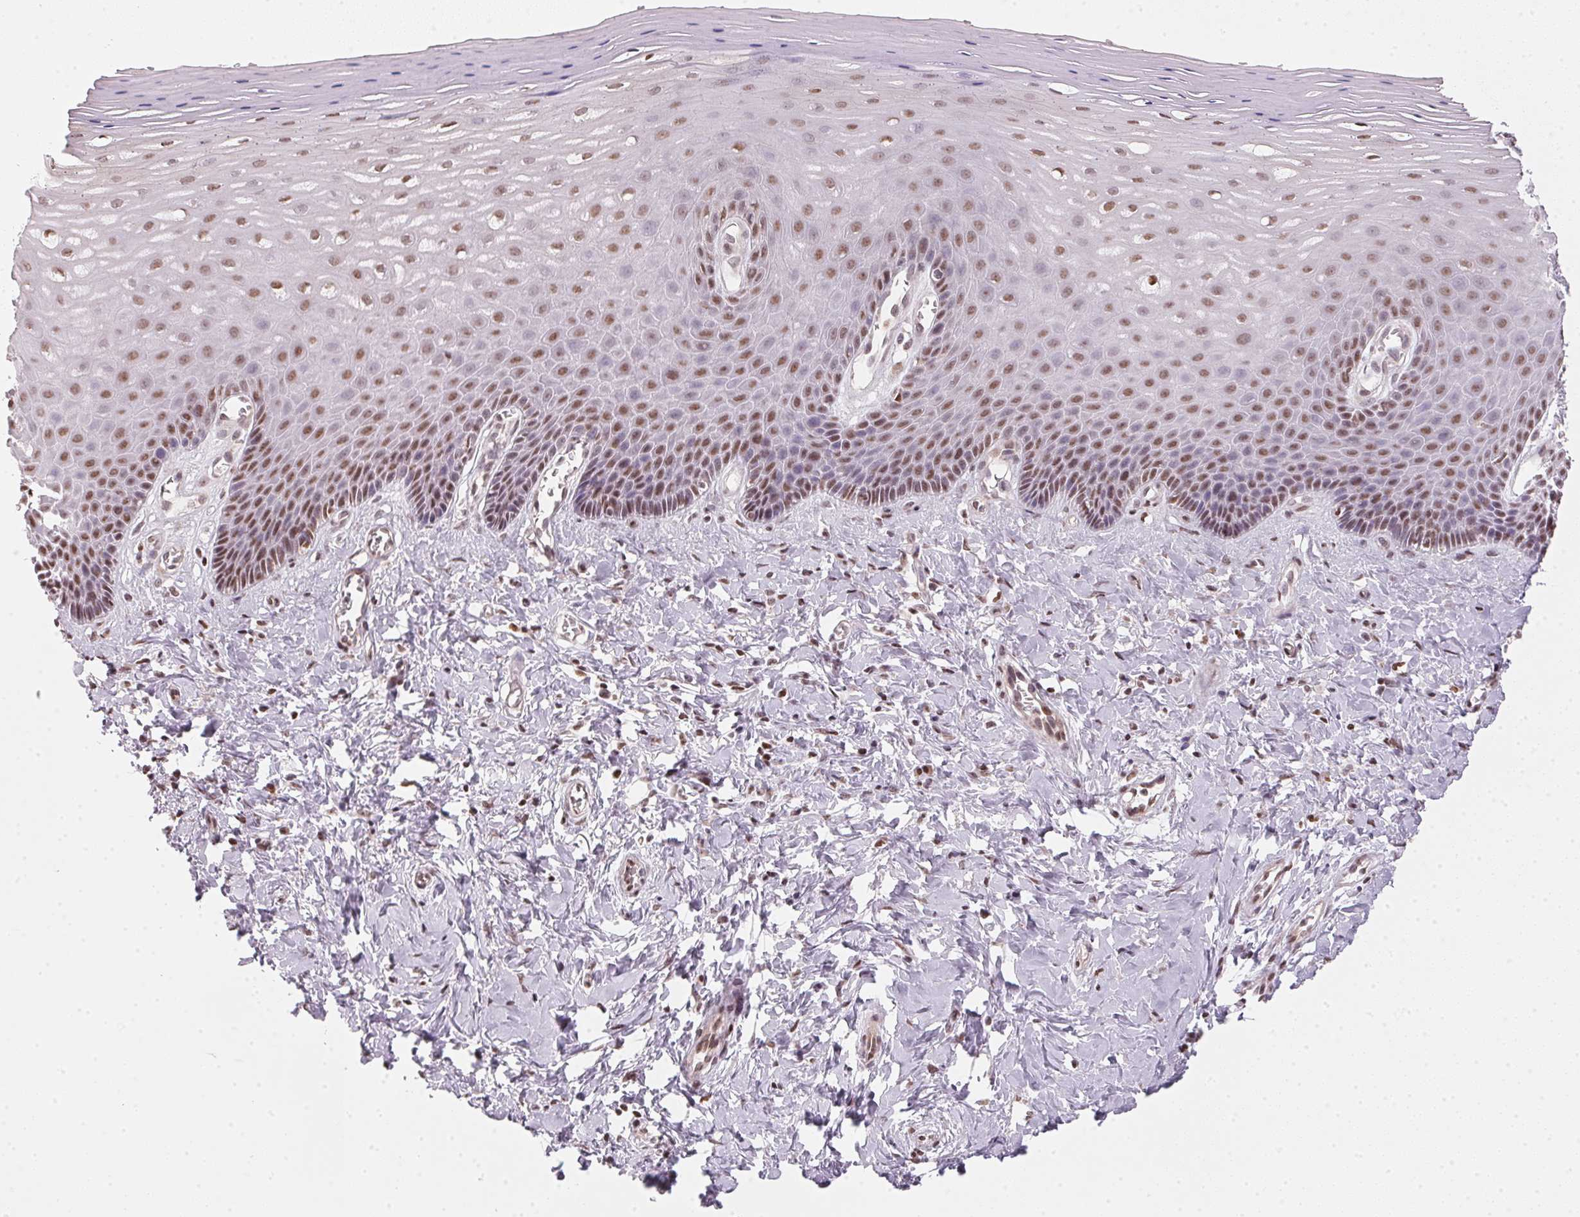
{"staining": {"intensity": "moderate", "quantity": "25%-75%", "location": "nuclear"}, "tissue": "vagina", "cell_type": "Squamous epithelial cells", "image_type": "normal", "snomed": [{"axis": "morphology", "description": "Normal tissue, NOS"}, {"axis": "topography", "description": "Vagina"}], "caption": "Squamous epithelial cells exhibit moderate nuclear positivity in about 25%-75% of cells in benign vagina. (Brightfield microscopy of DAB IHC at high magnification).", "gene": "KAT6A", "patient": {"sex": "female", "age": 83}}